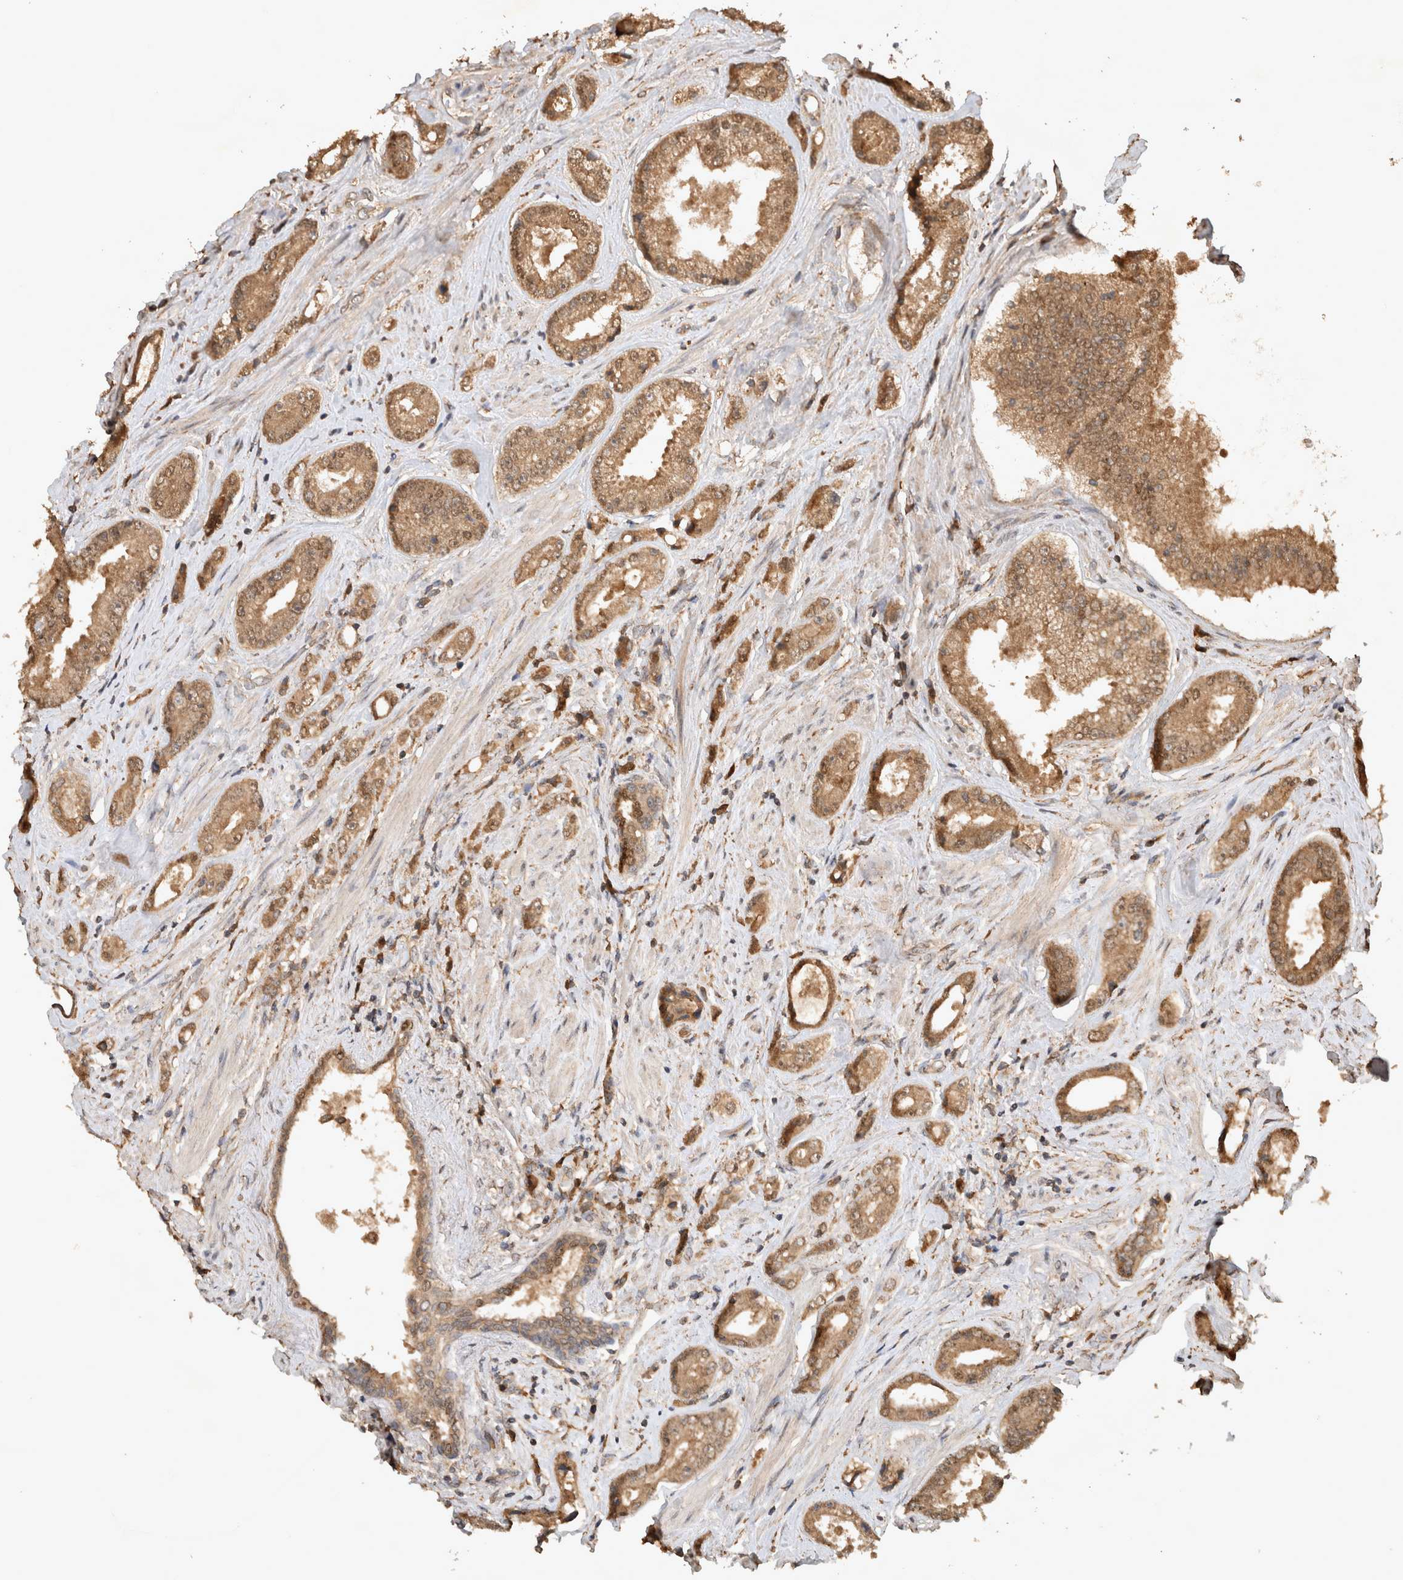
{"staining": {"intensity": "moderate", "quantity": ">75%", "location": "cytoplasmic/membranous,nuclear"}, "tissue": "prostate cancer", "cell_type": "Tumor cells", "image_type": "cancer", "snomed": [{"axis": "morphology", "description": "Adenocarcinoma, High grade"}, {"axis": "topography", "description": "Prostate"}], "caption": "High-grade adenocarcinoma (prostate) tissue exhibits moderate cytoplasmic/membranous and nuclear staining in about >75% of tumor cells, visualized by immunohistochemistry.", "gene": "OTUD7B", "patient": {"sex": "male", "age": 61}}